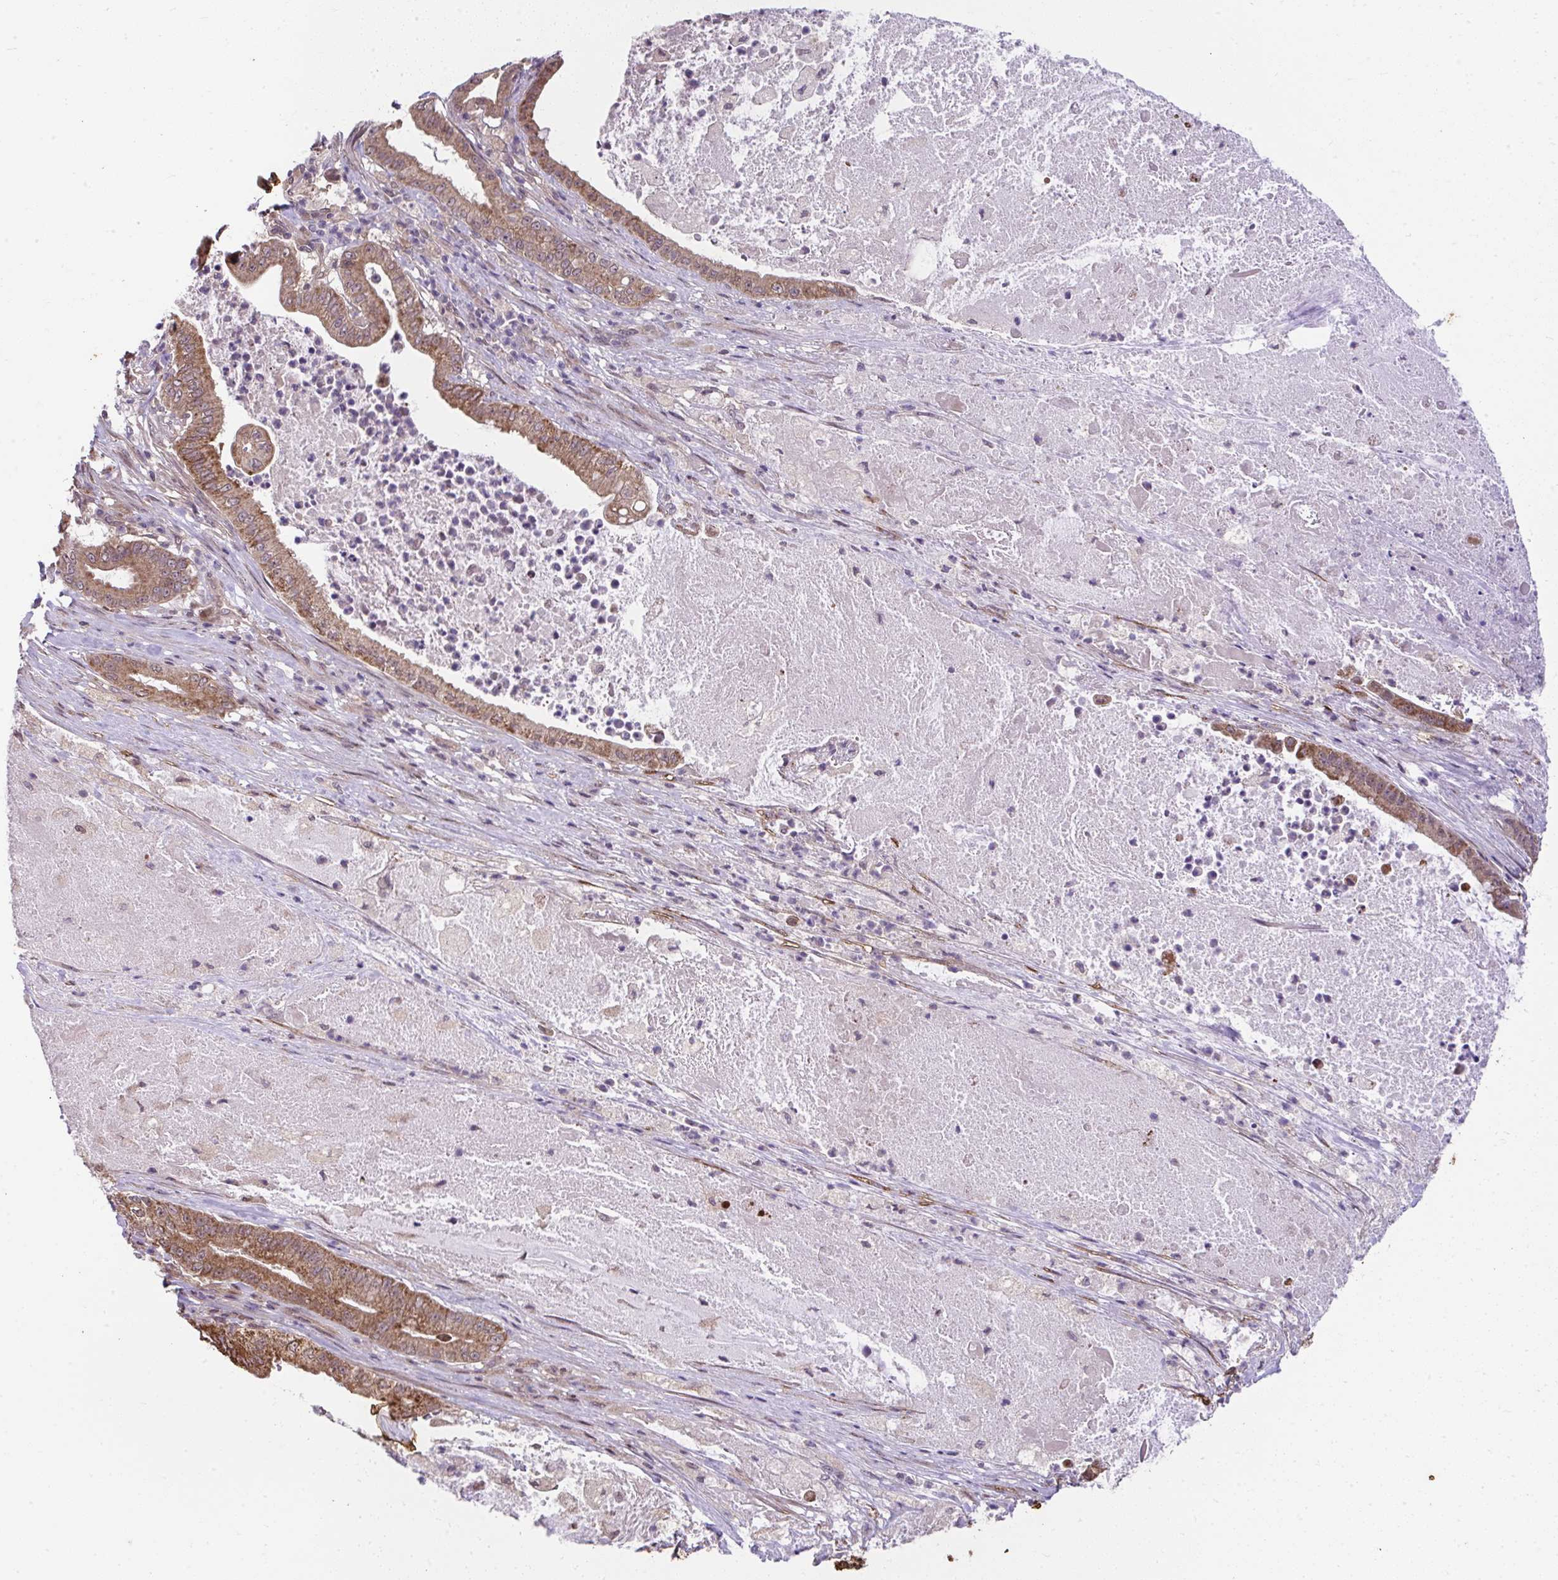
{"staining": {"intensity": "moderate", "quantity": ">75%", "location": "cytoplasmic/membranous"}, "tissue": "pancreatic cancer", "cell_type": "Tumor cells", "image_type": "cancer", "snomed": [{"axis": "morphology", "description": "Adenocarcinoma, NOS"}, {"axis": "topography", "description": "Pancreas"}], "caption": "Immunohistochemical staining of pancreatic adenocarcinoma shows moderate cytoplasmic/membranous protein expression in approximately >75% of tumor cells.", "gene": "RDH14", "patient": {"sex": "male", "age": 71}}